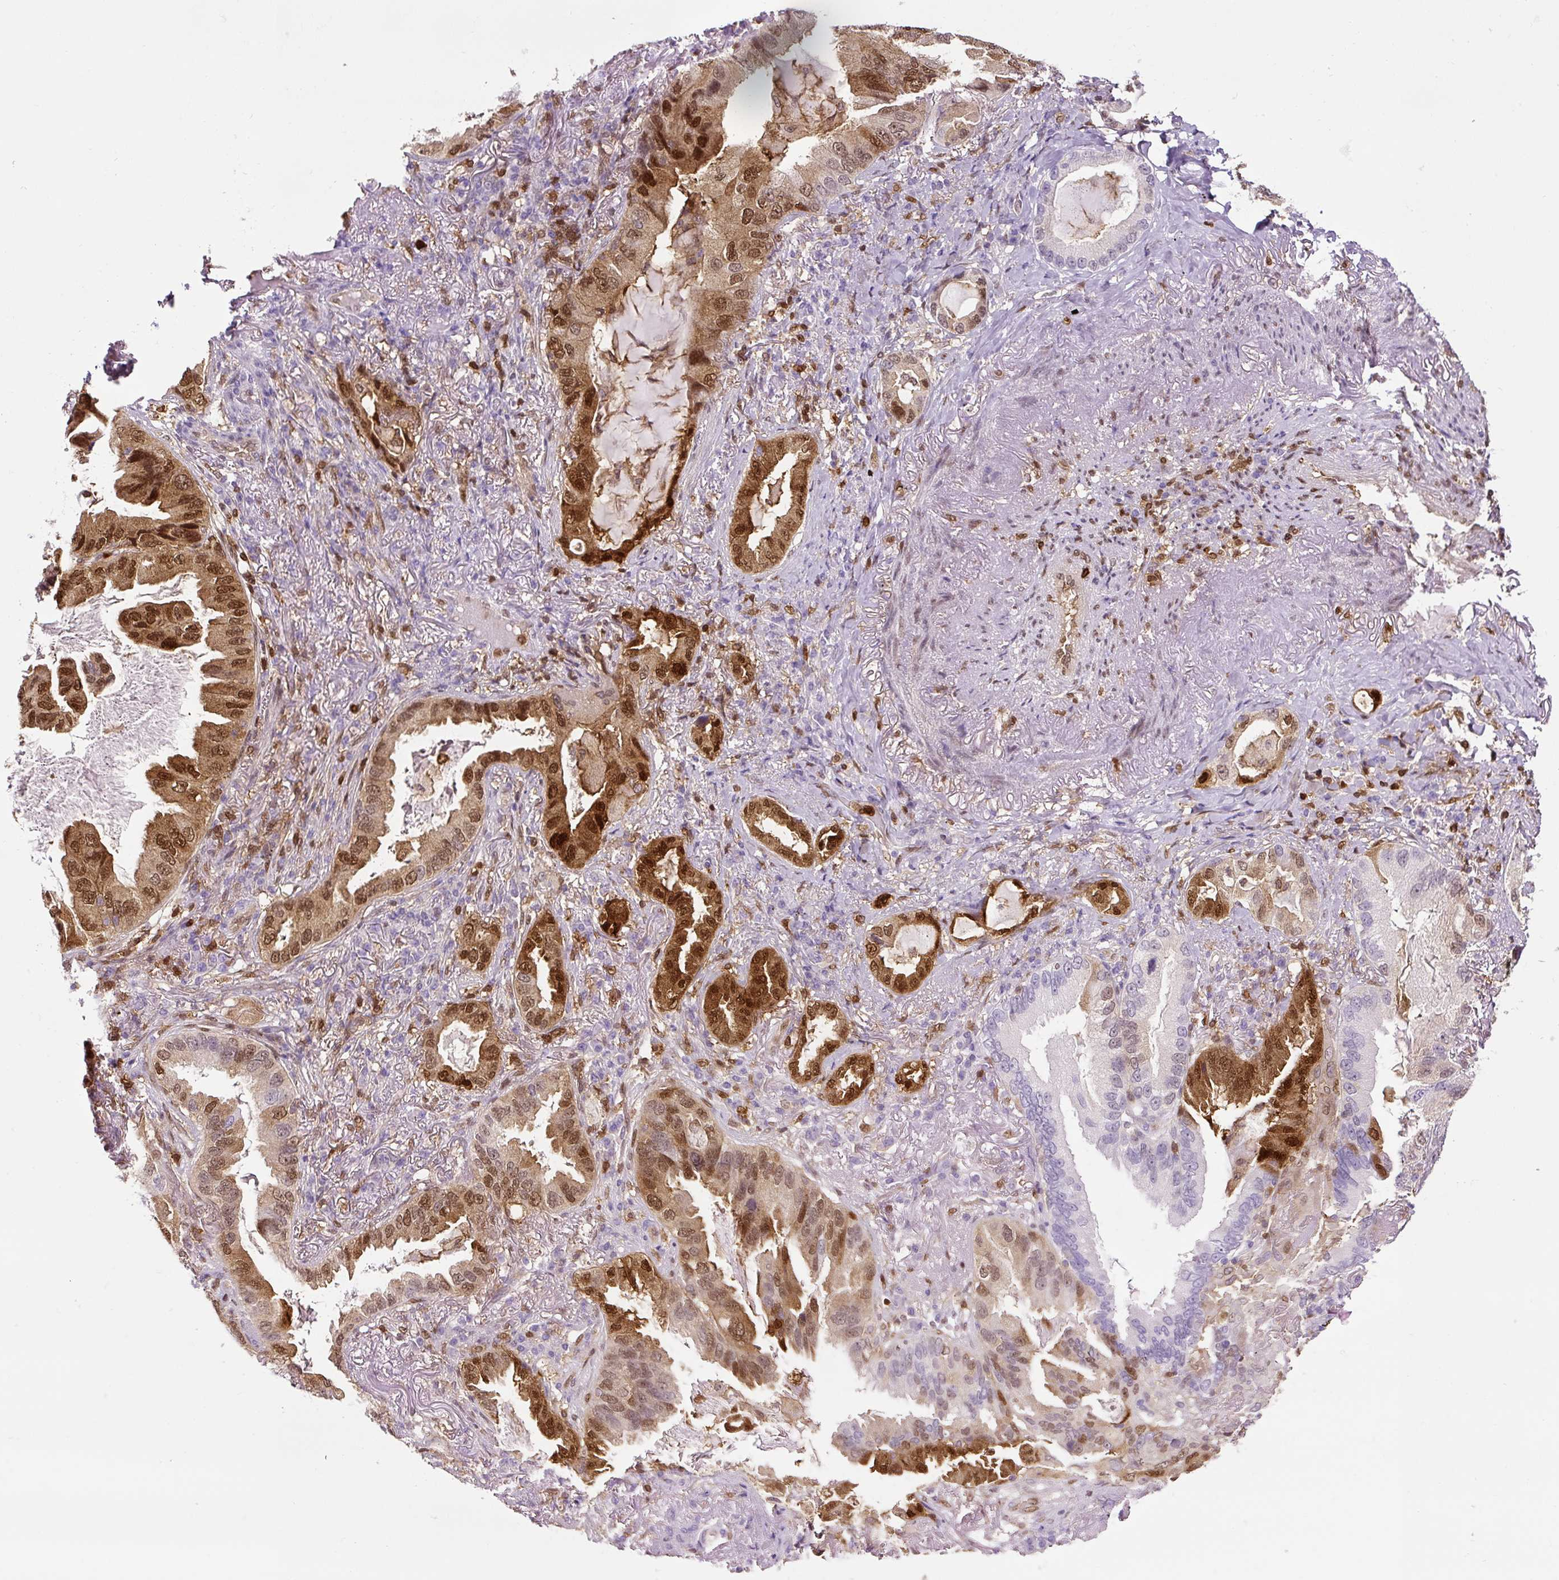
{"staining": {"intensity": "moderate", "quantity": ">75%", "location": "cytoplasmic/membranous,nuclear"}, "tissue": "lung cancer", "cell_type": "Tumor cells", "image_type": "cancer", "snomed": [{"axis": "morphology", "description": "Adenocarcinoma, NOS"}, {"axis": "topography", "description": "Lung"}], "caption": "Lung adenocarcinoma tissue demonstrates moderate cytoplasmic/membranous and nuclear staining in approximately >75% of tumor cells, visualized by immunohistochemistry.", "gene": "ANXA1", "patient": {"sex": "female", "age": 69}}